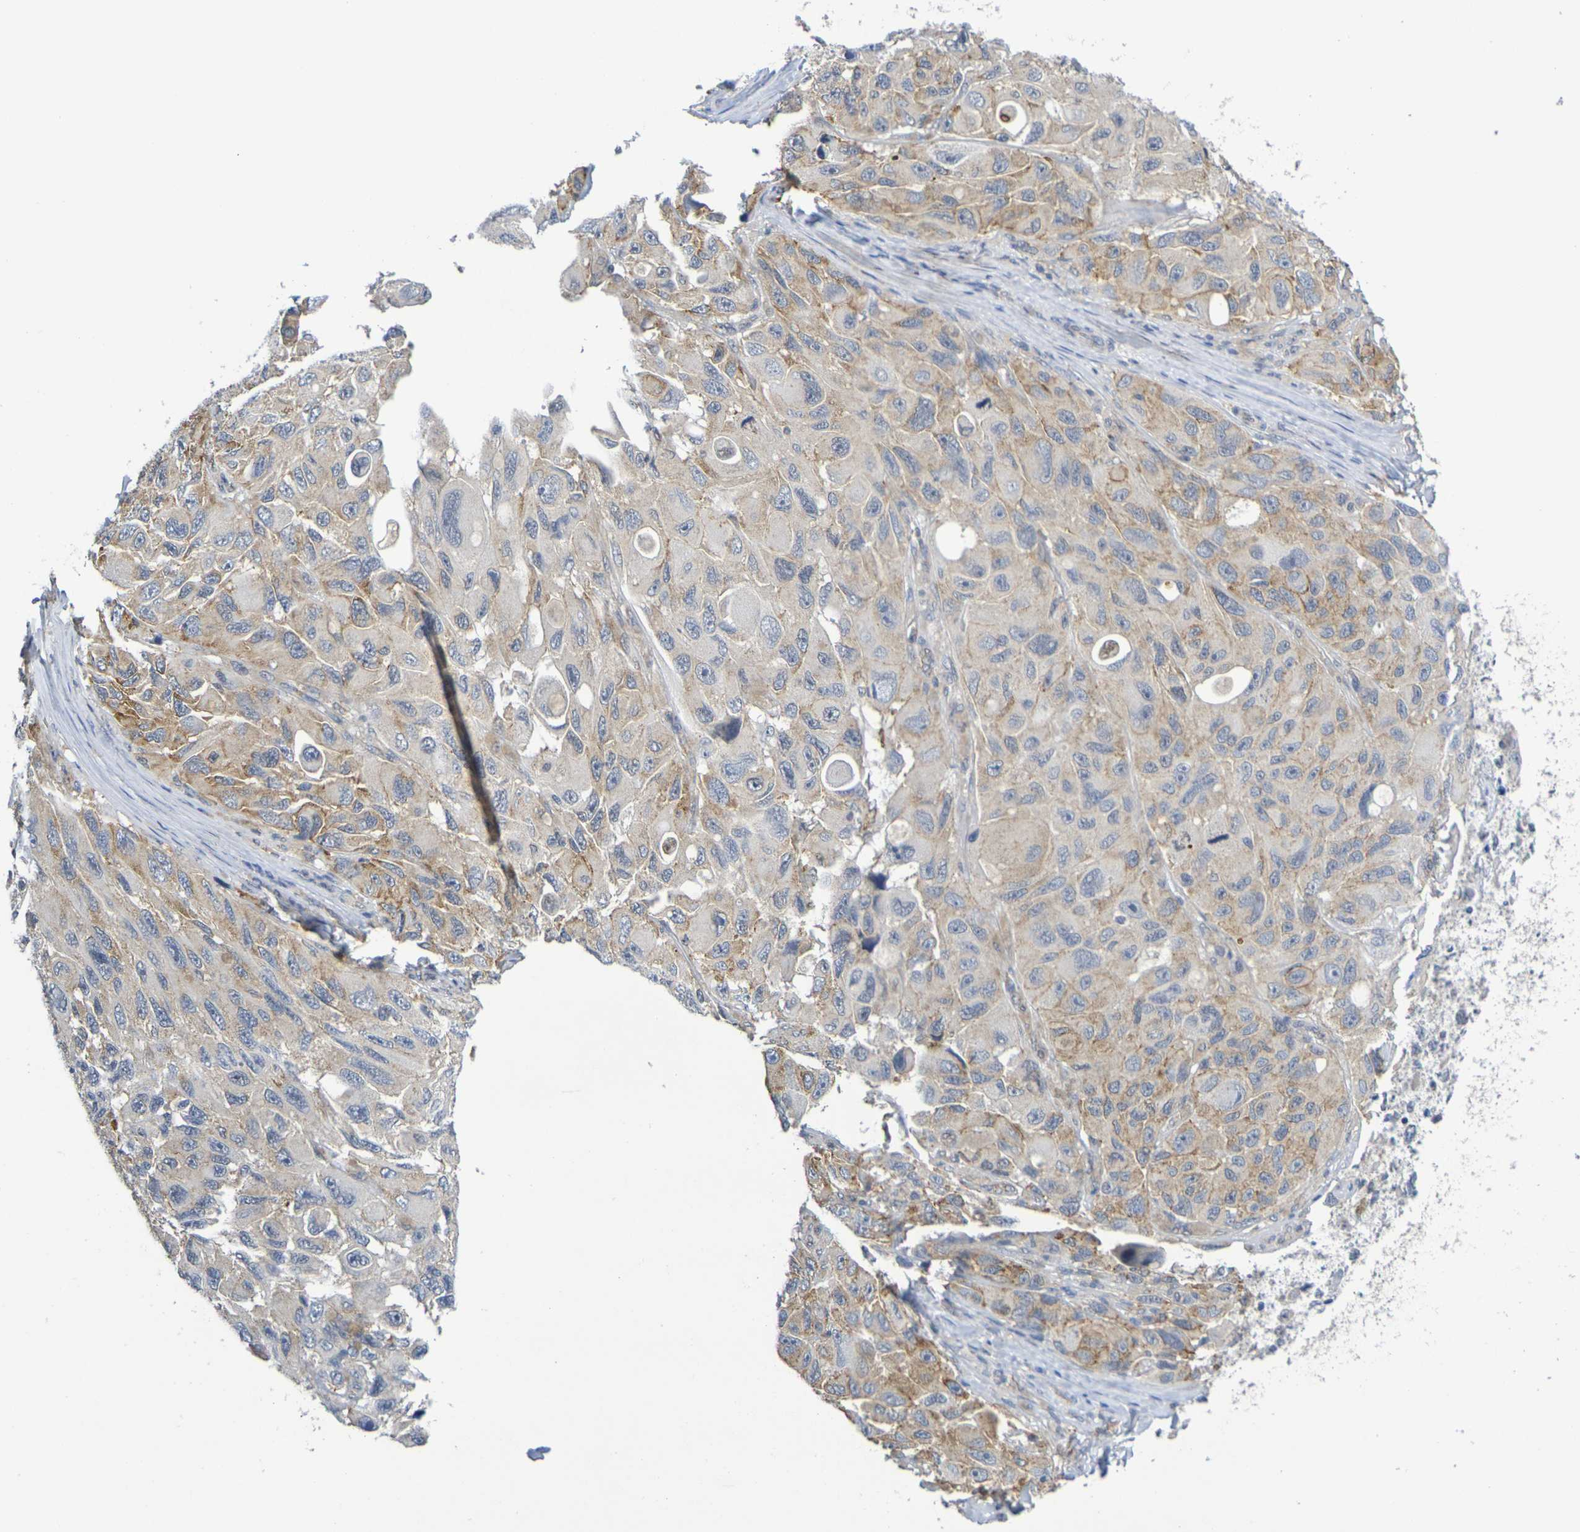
{"staining": {"intensity": "moderate", "quantity": ">75%", "location": "cytoplasmic/membranous"}, "tissue": "melanoma", "cell_type": "Tumor cells", "image_type": "cancer", "snomed": [{"axis": "morphology", "description": "Malignant melanoma, NOS"}, {"axis": "topography", "description": "Skin"}], "caption": "Melanoma was stained to show a protein in brown. There is medium levels of moderate cytoplasmic/membranous staining in about >75% of tumor cells.", "gene": "CHRNB1", "patient": {"sex": "female", "age": 73}}